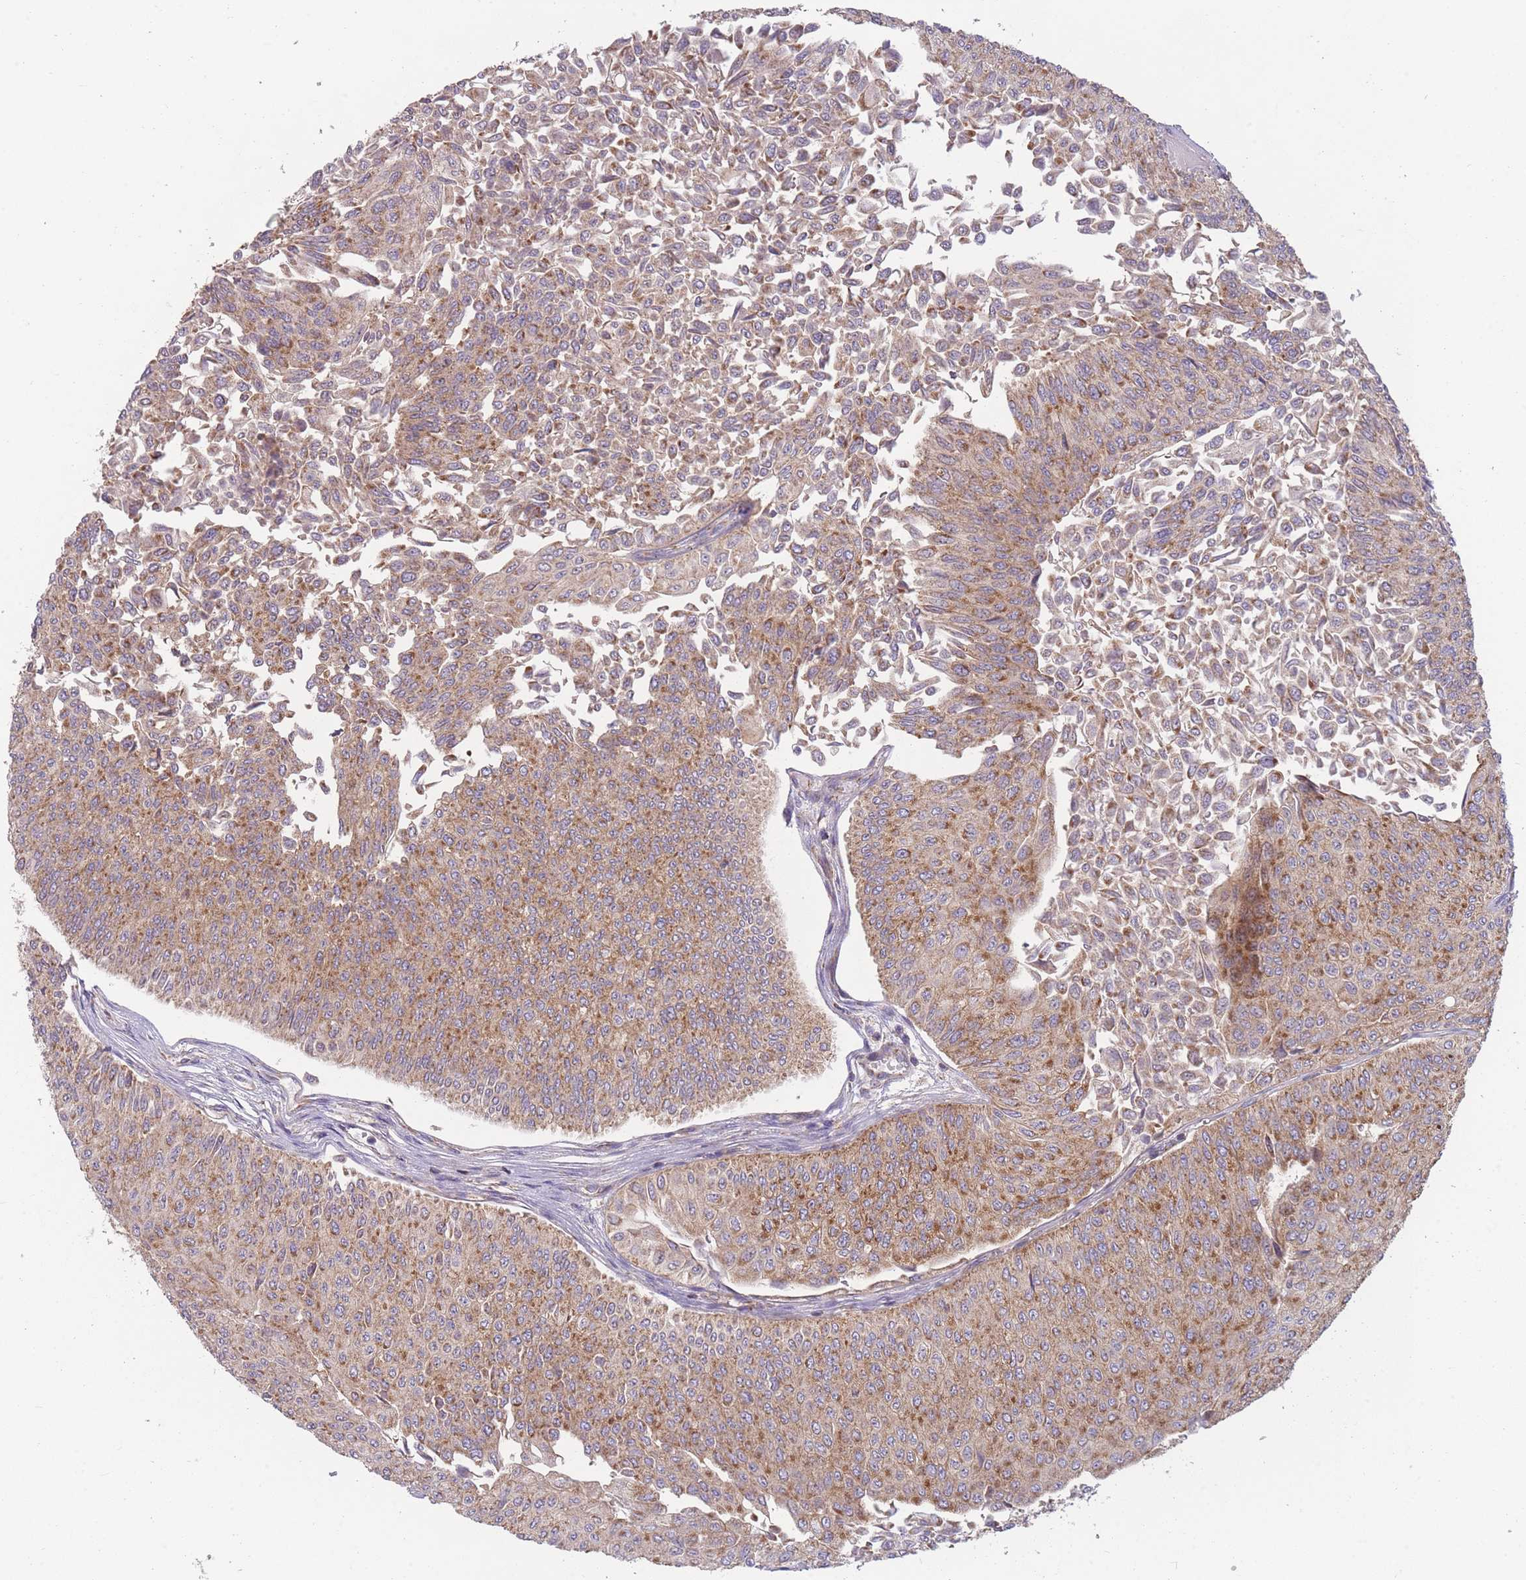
{"staining": {"intensity": "moderate", "quantity": ">75%", "location": "cytoplasmic/membranous"}, "tissue": "urothelial cancer", "cell_type": "Tumor cells", "image_type": "cancer", "snomed": [{"axis": "morphology", "description": "Urothelial carcinoma, NOS"}, {"axis": "topography", "description": "Urinary bladder"}], "caption": "Immunohistochemical staining of human urothelial cancer displays moderate cytoplasmic/membranous protein expression in approximately >75% of tumor cells.", "gene": "NDUFA9", "patient": {"sex": "male", "age": 59}}